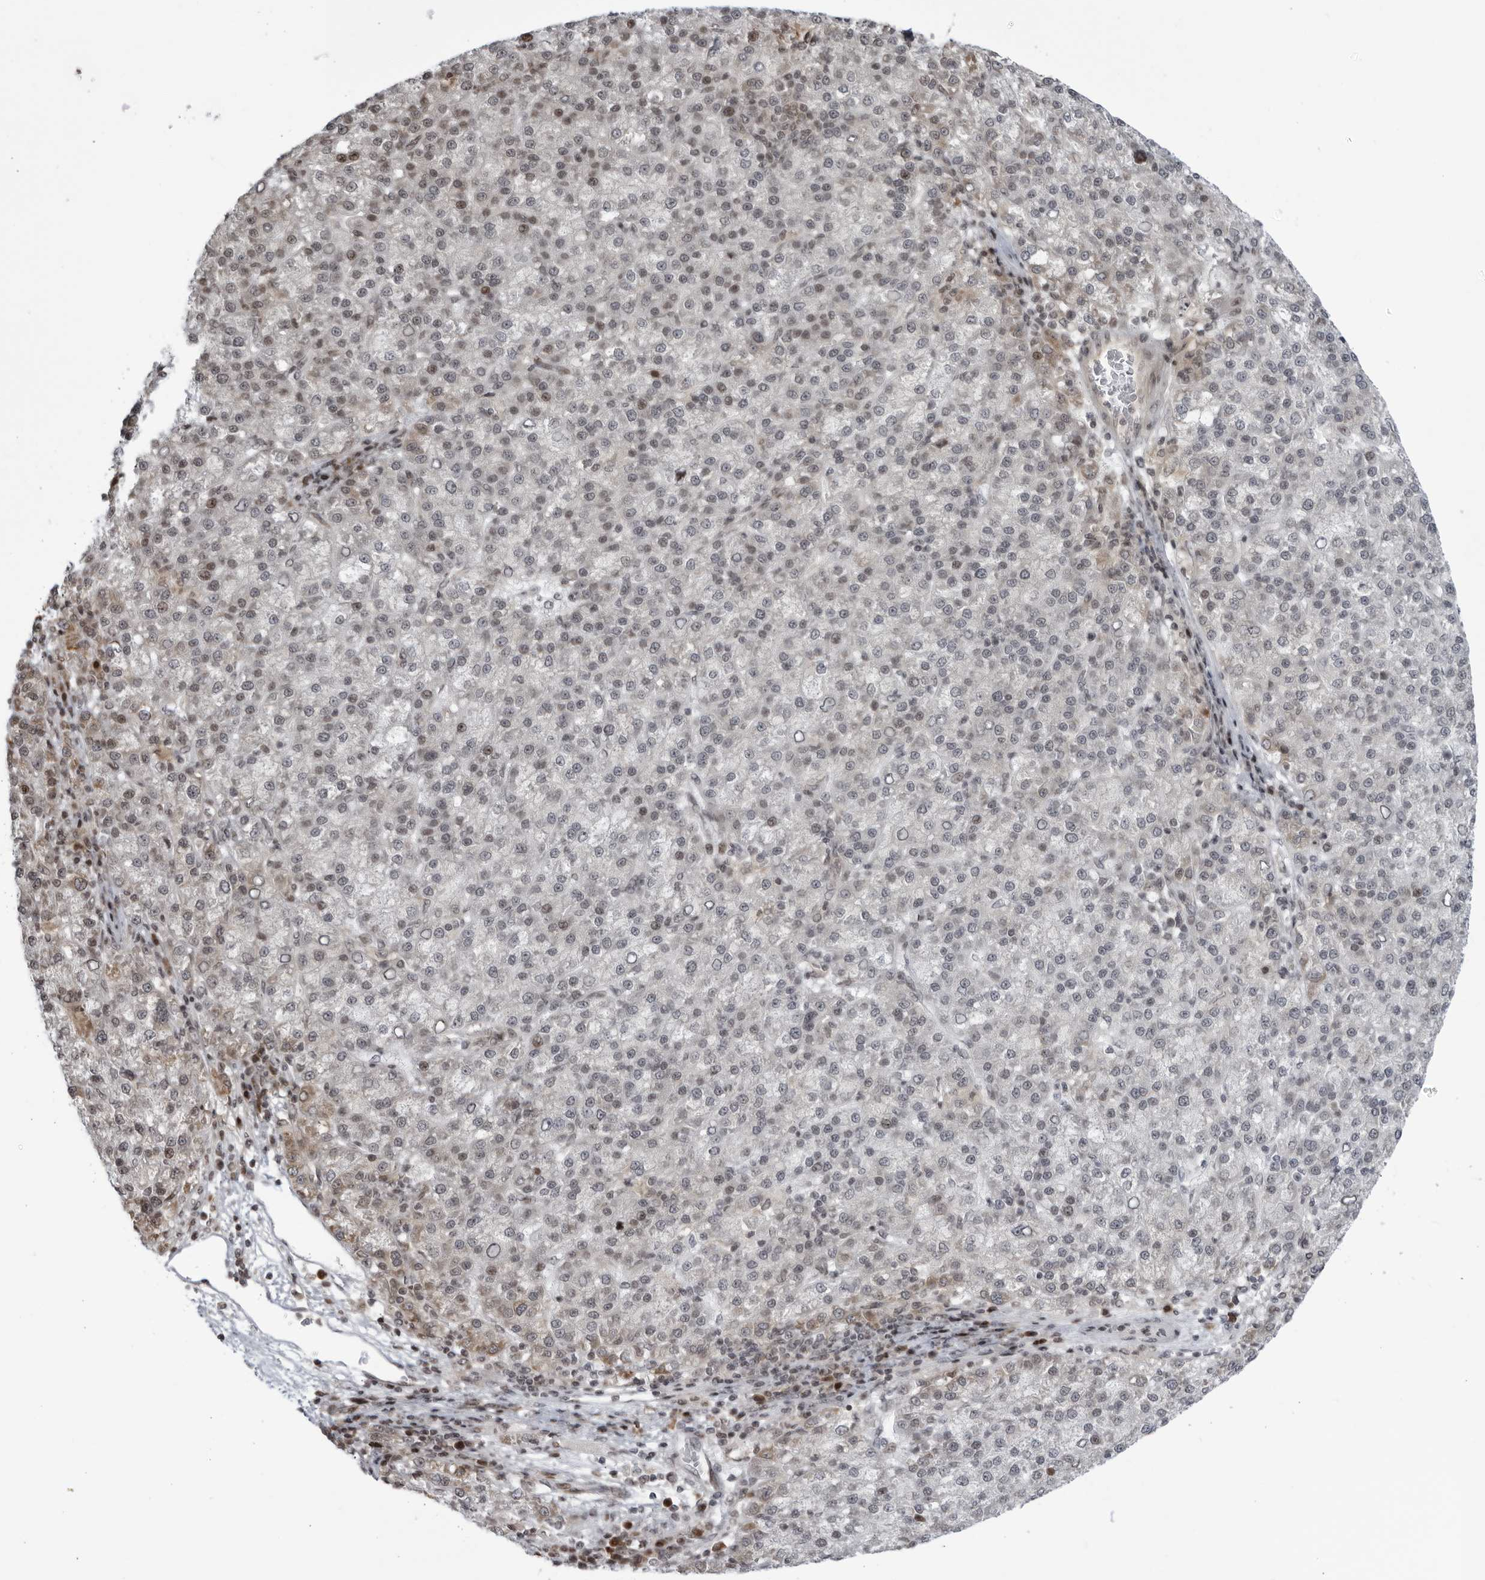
{"staining": {"intensity": "weak", "quantity": "<25%", "location": "nuclear"}, "tissue": "liver cancer", "cell_type": "Tumor cells", "image_type": "cancer", "snomed": [{"axis": "morphology", "description": "Carcinoma, Hepatocellular, NOS"}, {"axis": "topography", "description": "Liver"}], "caption": "Immunohistochemistry (IHC) image of neoplastic tissue: liver cancer (hepatocellular carcinoma) stained with DAB (3,3'-diaminobenzidine) demonstrates no significant protein staining in tumor cells.", "gene": "DTL", "patient": {"sex": "female", "age": 58}}